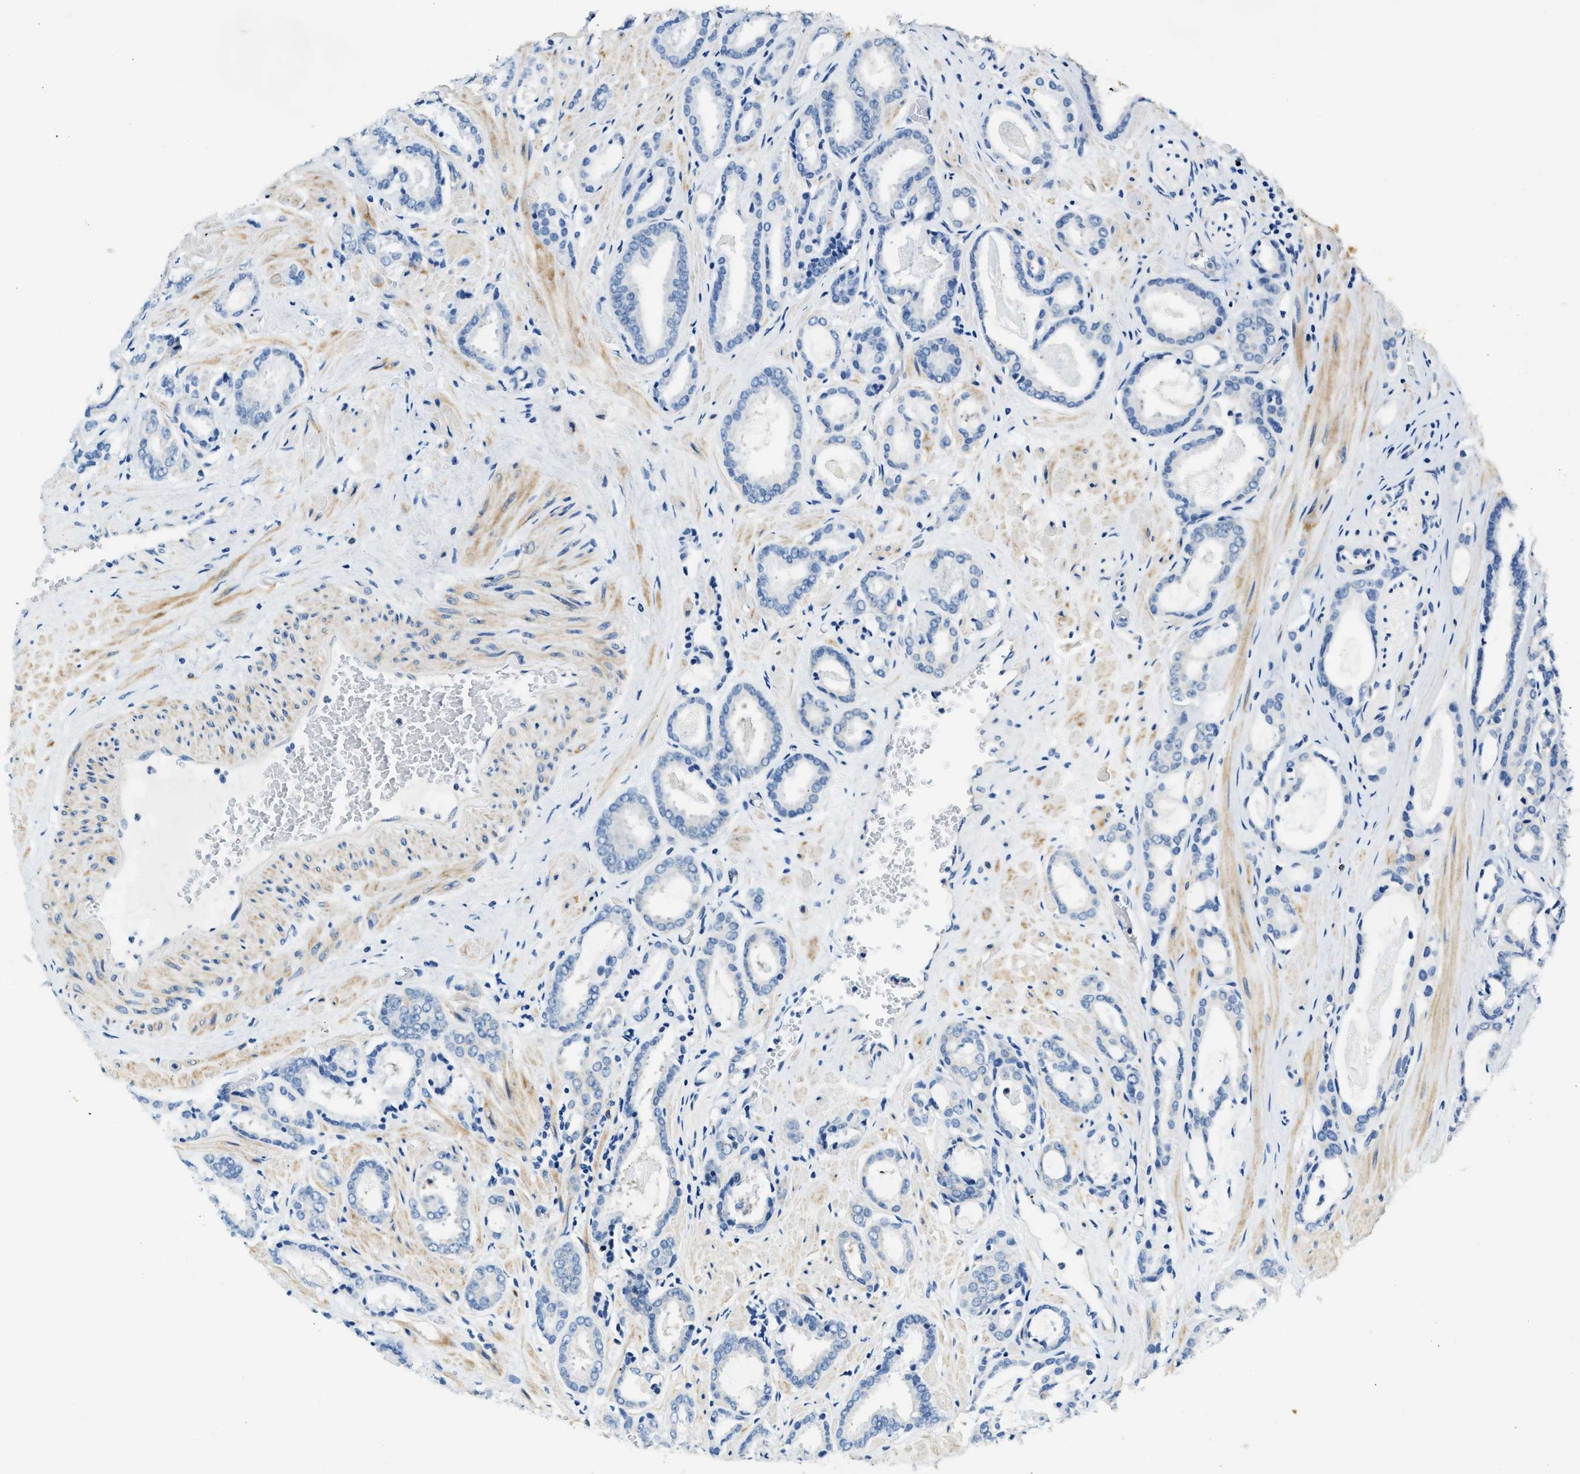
{"staining": {"intensity": "negative", "quantity": "none", "location": "none"}, "tissue": "prostate cancer", "cell_type": "Tumor cells", "image_type": "cancer", "snomed": [{"axis": "morphology", "description": "Adenocarcinoma, Low grade"}, {"axis": "topography", "description": "Prostate"}], "caption": "DAB (3,3'-diaminobenzidine) immunohistochemical staining of low-grade adenocarcinoma (prostate) exhibits no significant expression in tumor cells.", "gene": "EIF2AK2", "patient": {"sex": "male", "age": 53}}